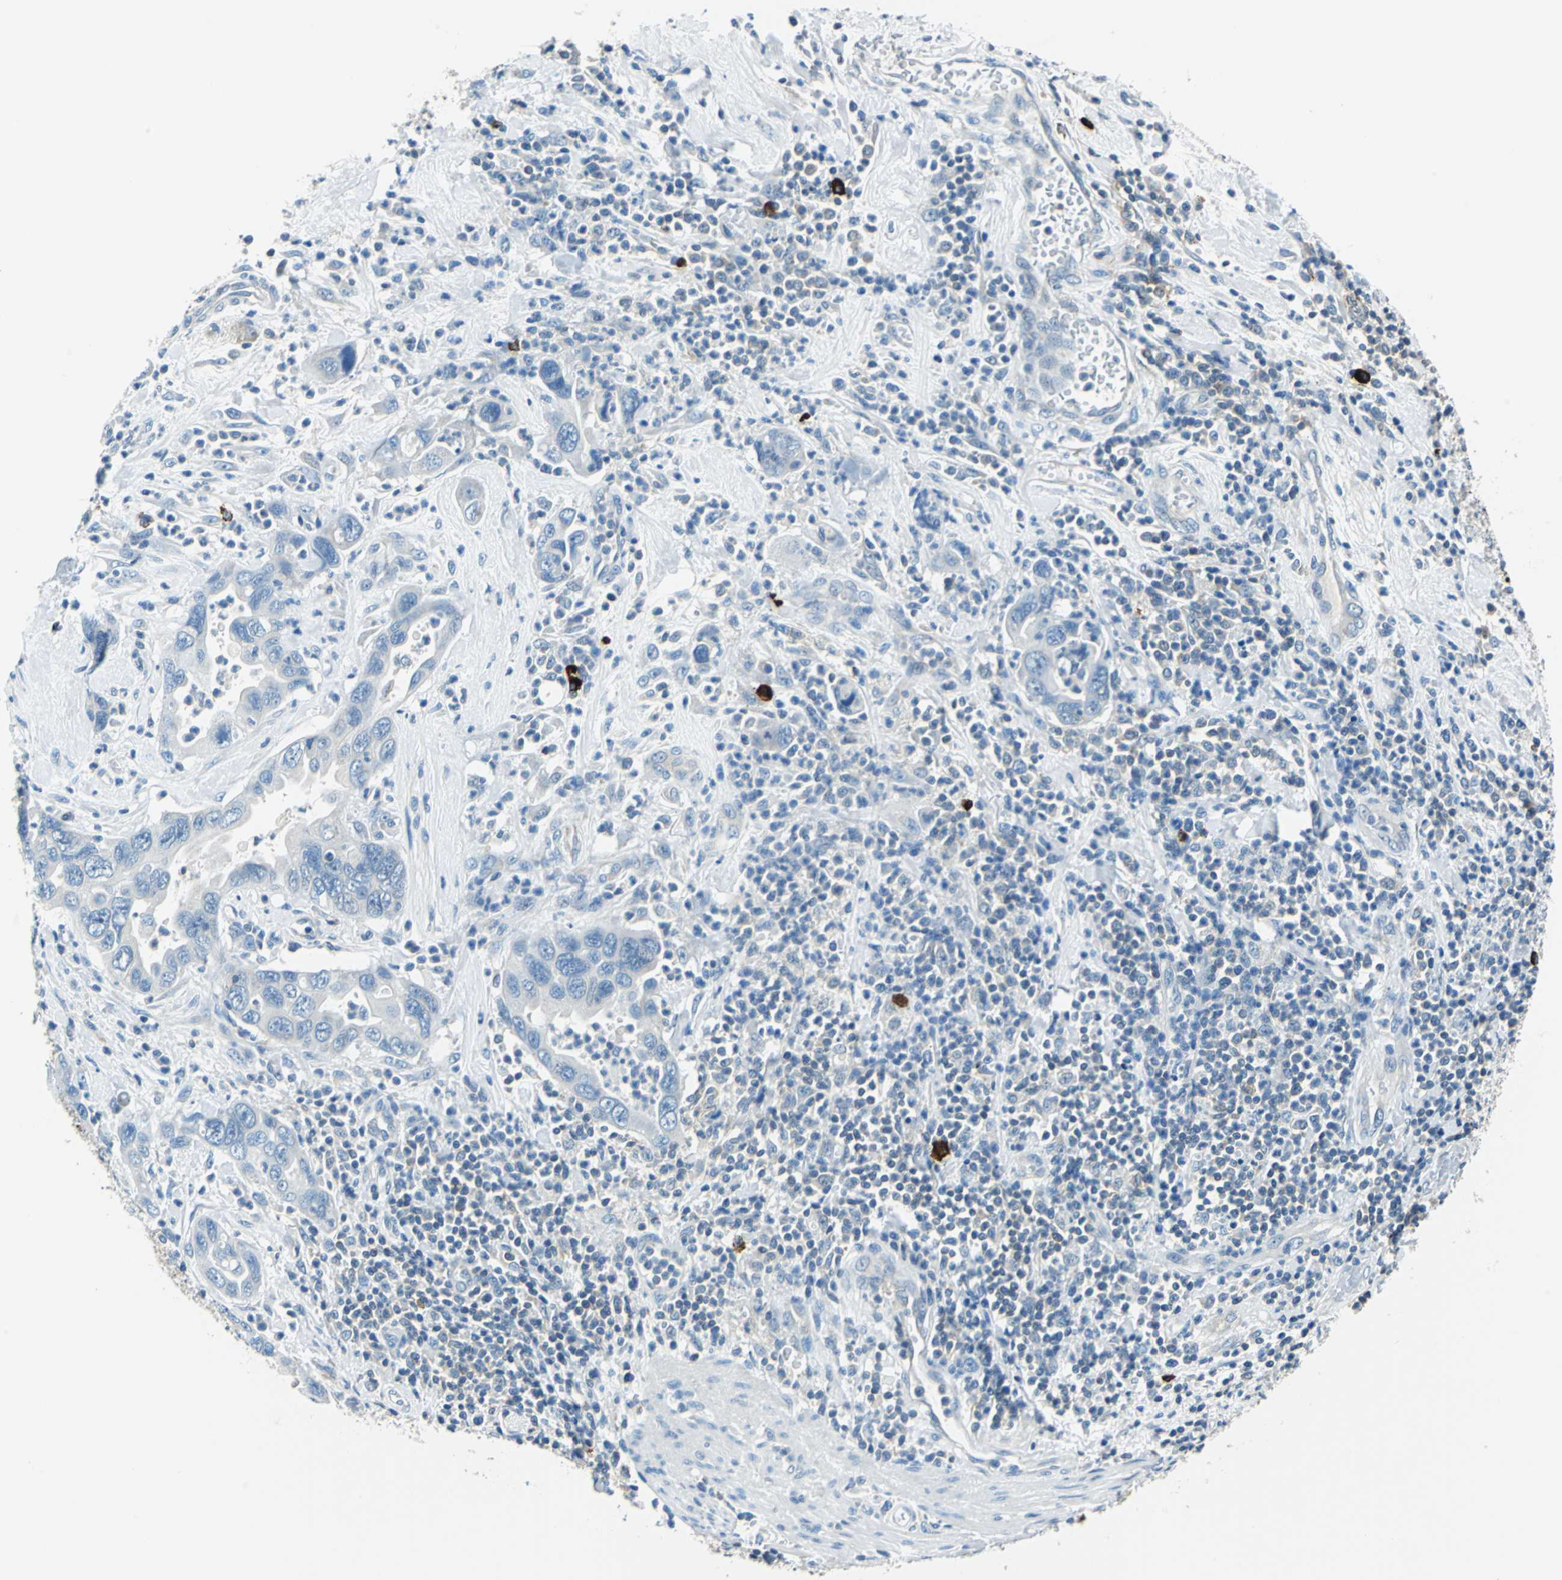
{"staining": {"intensity": "negative", "quantity": "none", "location": "none"}, "tissue": "pancreatic cancer", "cell_type": "Tumor cells", "image_type": "cancer", "snomed": [{"axis": "morphology", "description": "Adenocarcinoma, NOS"}, {"axis": "topography", "description": "Pancreas"}], "caption": "A photomicrograph of human adenocarcinoma (pancreatic) is negative for staining in tumor cells.", "gene": "CPA3", "patient": {"sex": "female", "age": 71}}